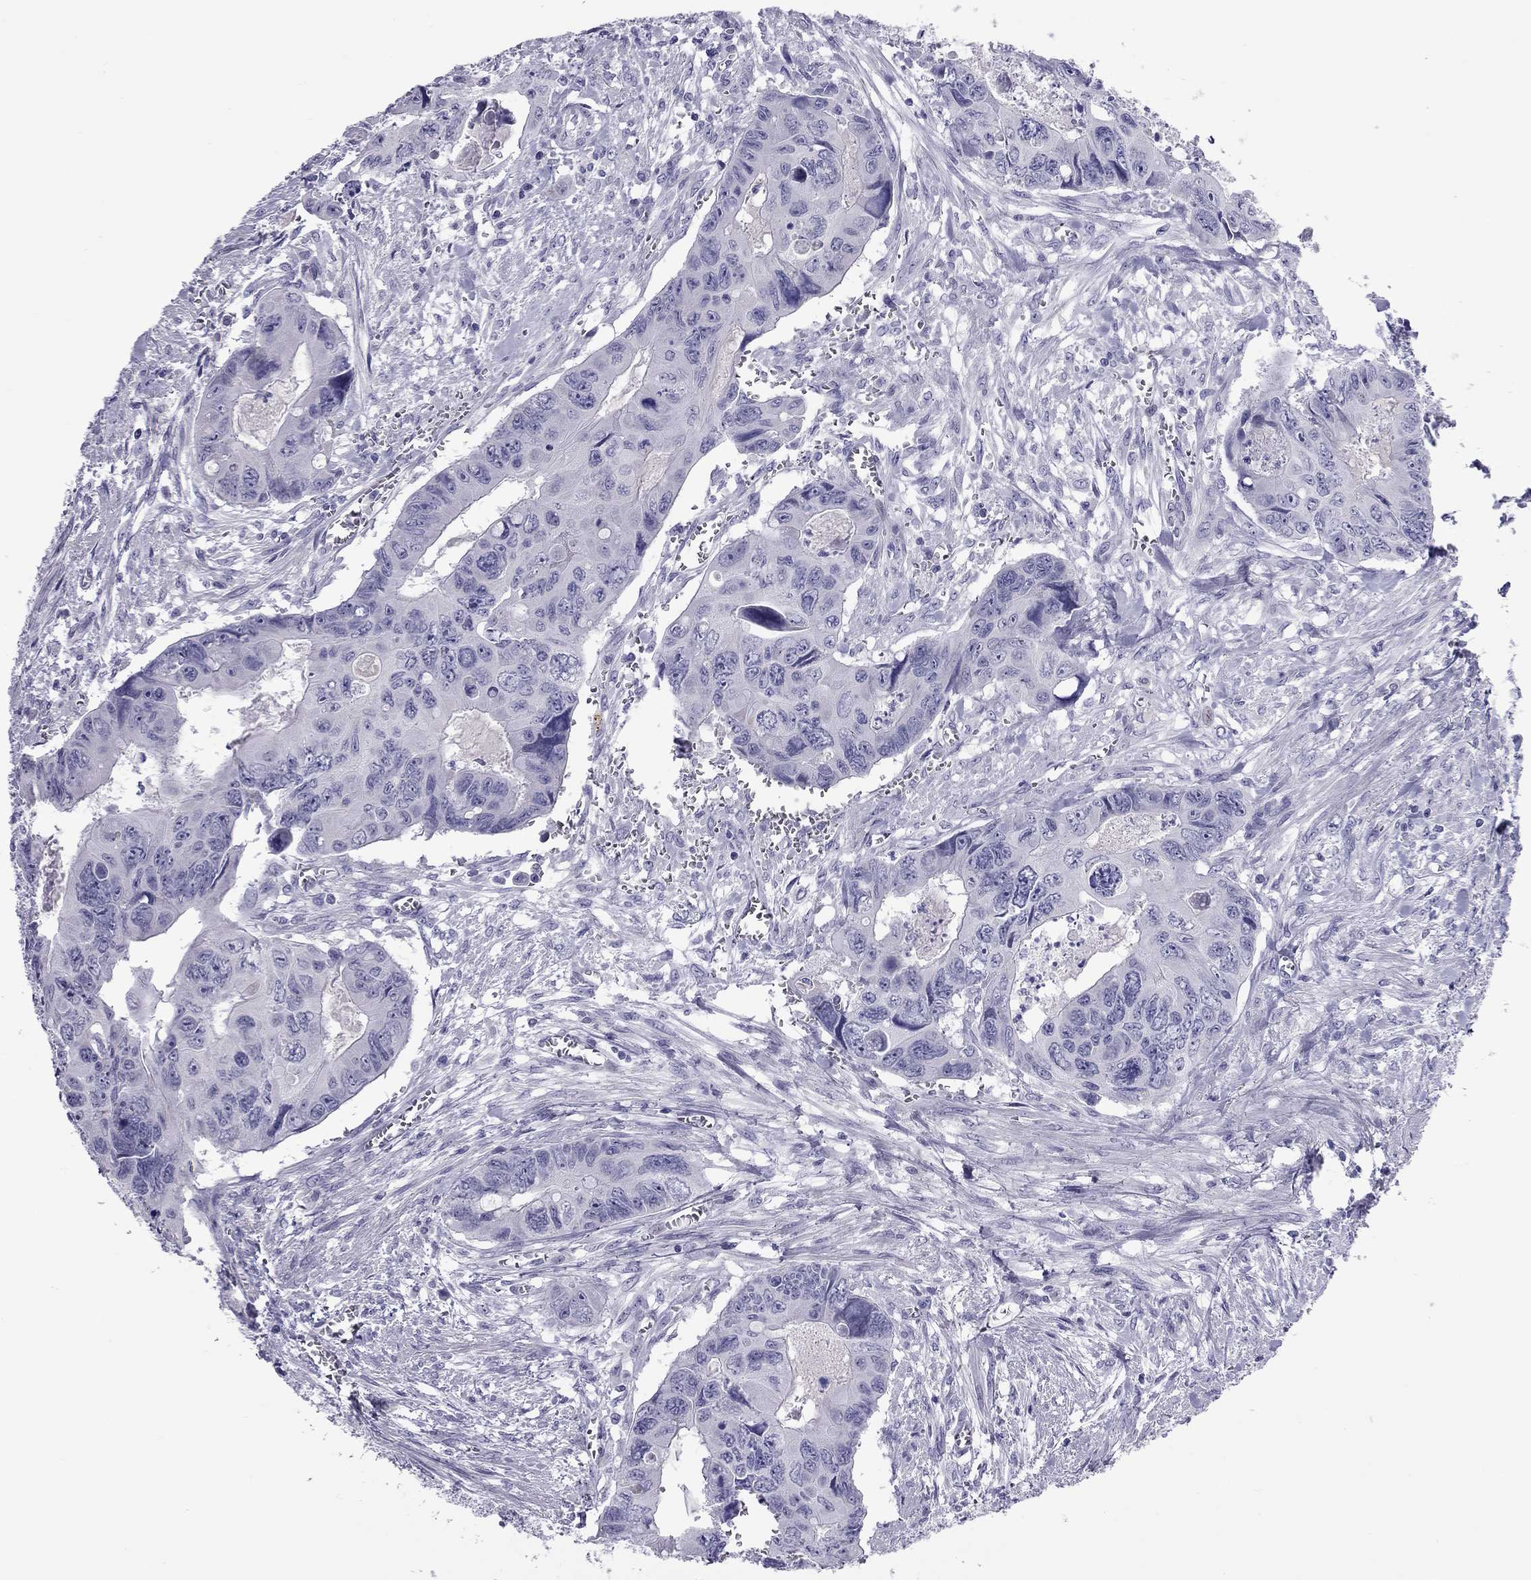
{"staining": {"intensity": "negative", "quantity": "none", "location": "none"}, "tissue": "colorectal cancer", "cell_type": "Tumor cells", "image_type": "cancer", "snomed": [{"axis": "morphology", "description": "Adenocarcinoma, NOS"}, {"axis": "topography", "description": "Rectum"}], "caption": "Histopathology image shows no significant protein staining in tumor cells of colorectal cancer.", "gene": "FSCN3", "patient": {"sex": "male", "age": 62}}